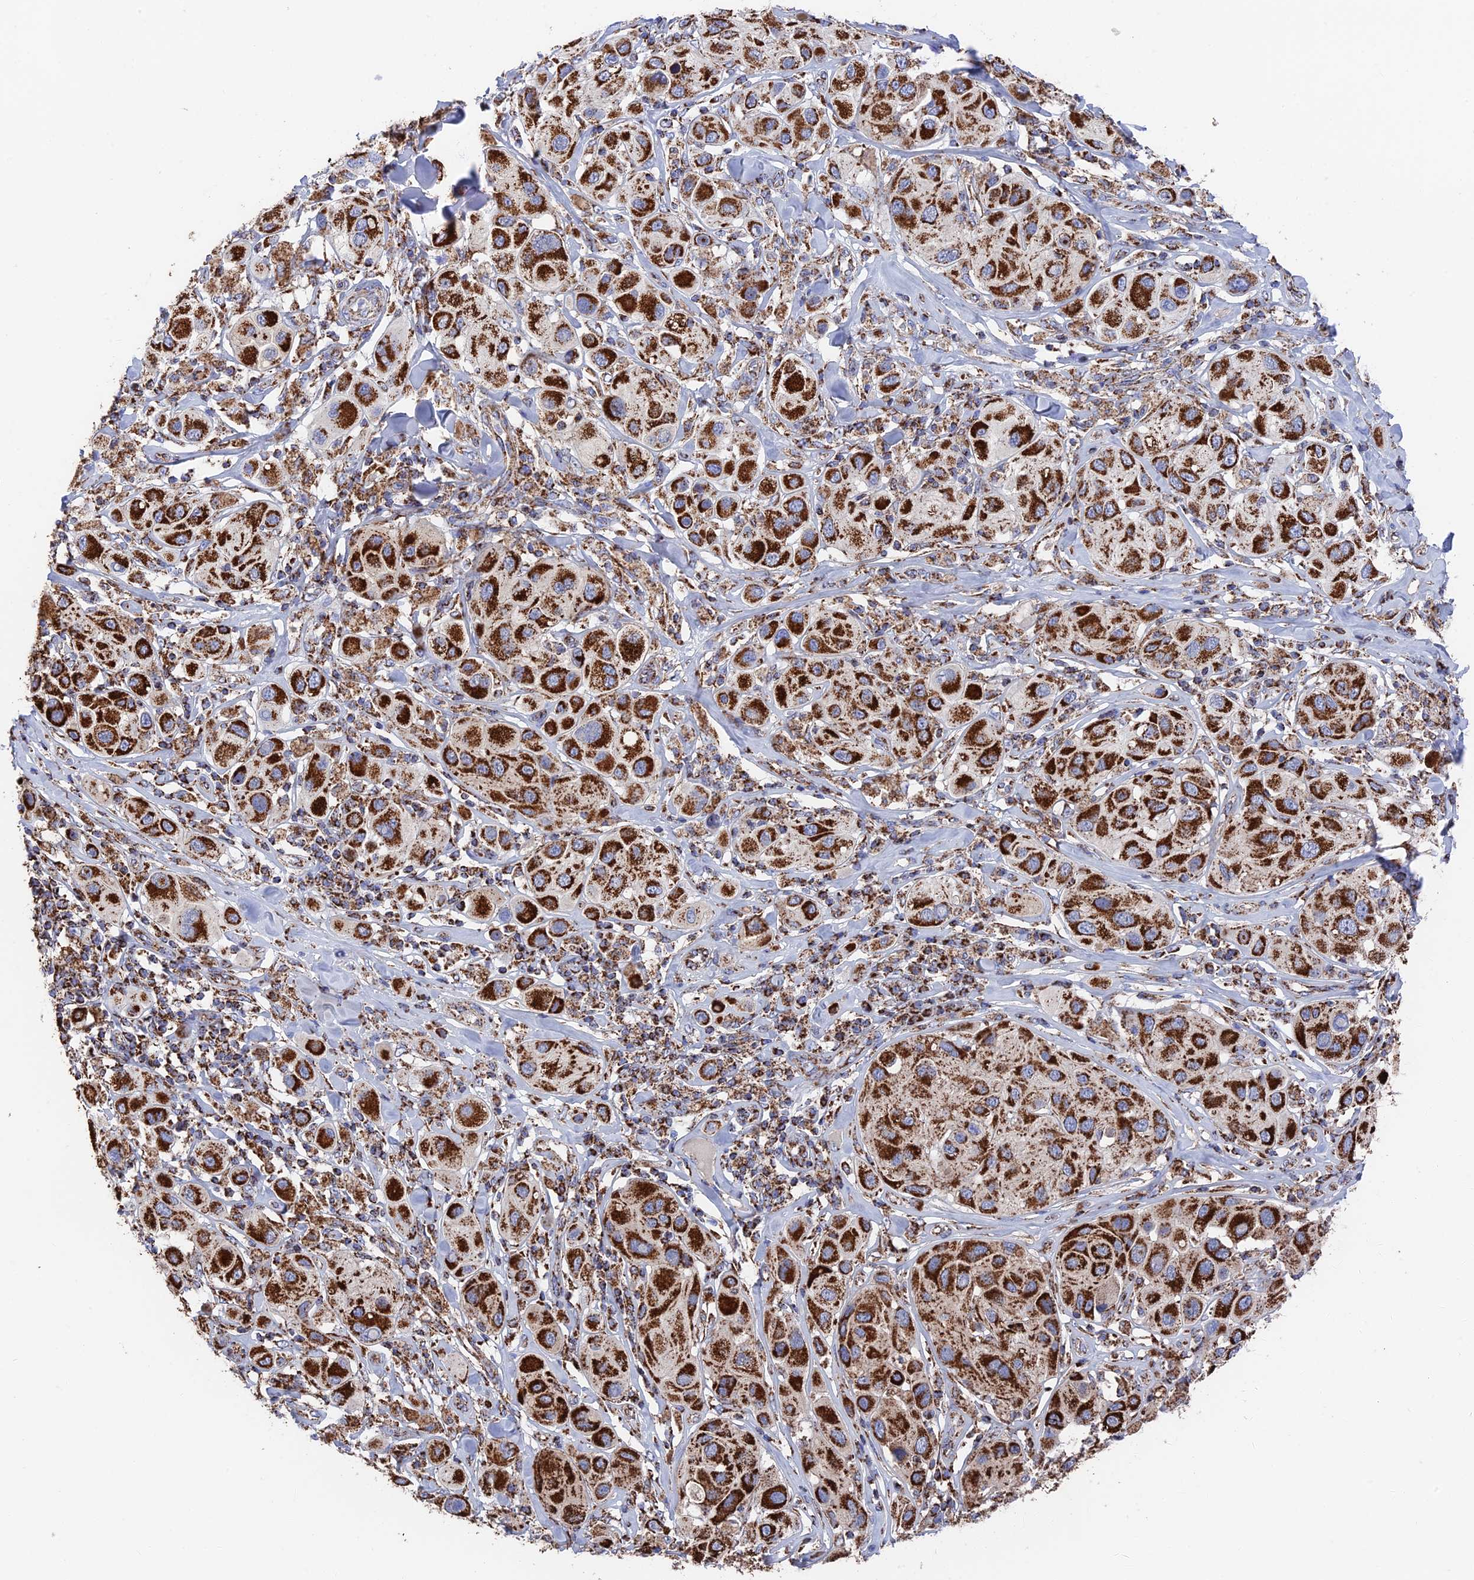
{"staining": {"intensity": "strong", "quantity": ">75%", "location": "cytoplasmic/membranous"}, "tissue": "melanoma", "cell_type": "Tumor cells", "image_type": "cancer", "snomed": [{"axis": "morphology", "description": "Malignant melanoma, Metastatic site"}, {"axis": "topography", "description": "Skin"}], "caption": "Human malignant melanoma (metastatic site) stained for a protein (brown) shows strong cytoplasmic/membranous positive expression in approximately >75% of tumor cells.", "gene": "HAUS8", "patient": {"sex": "male", "age": 41}}